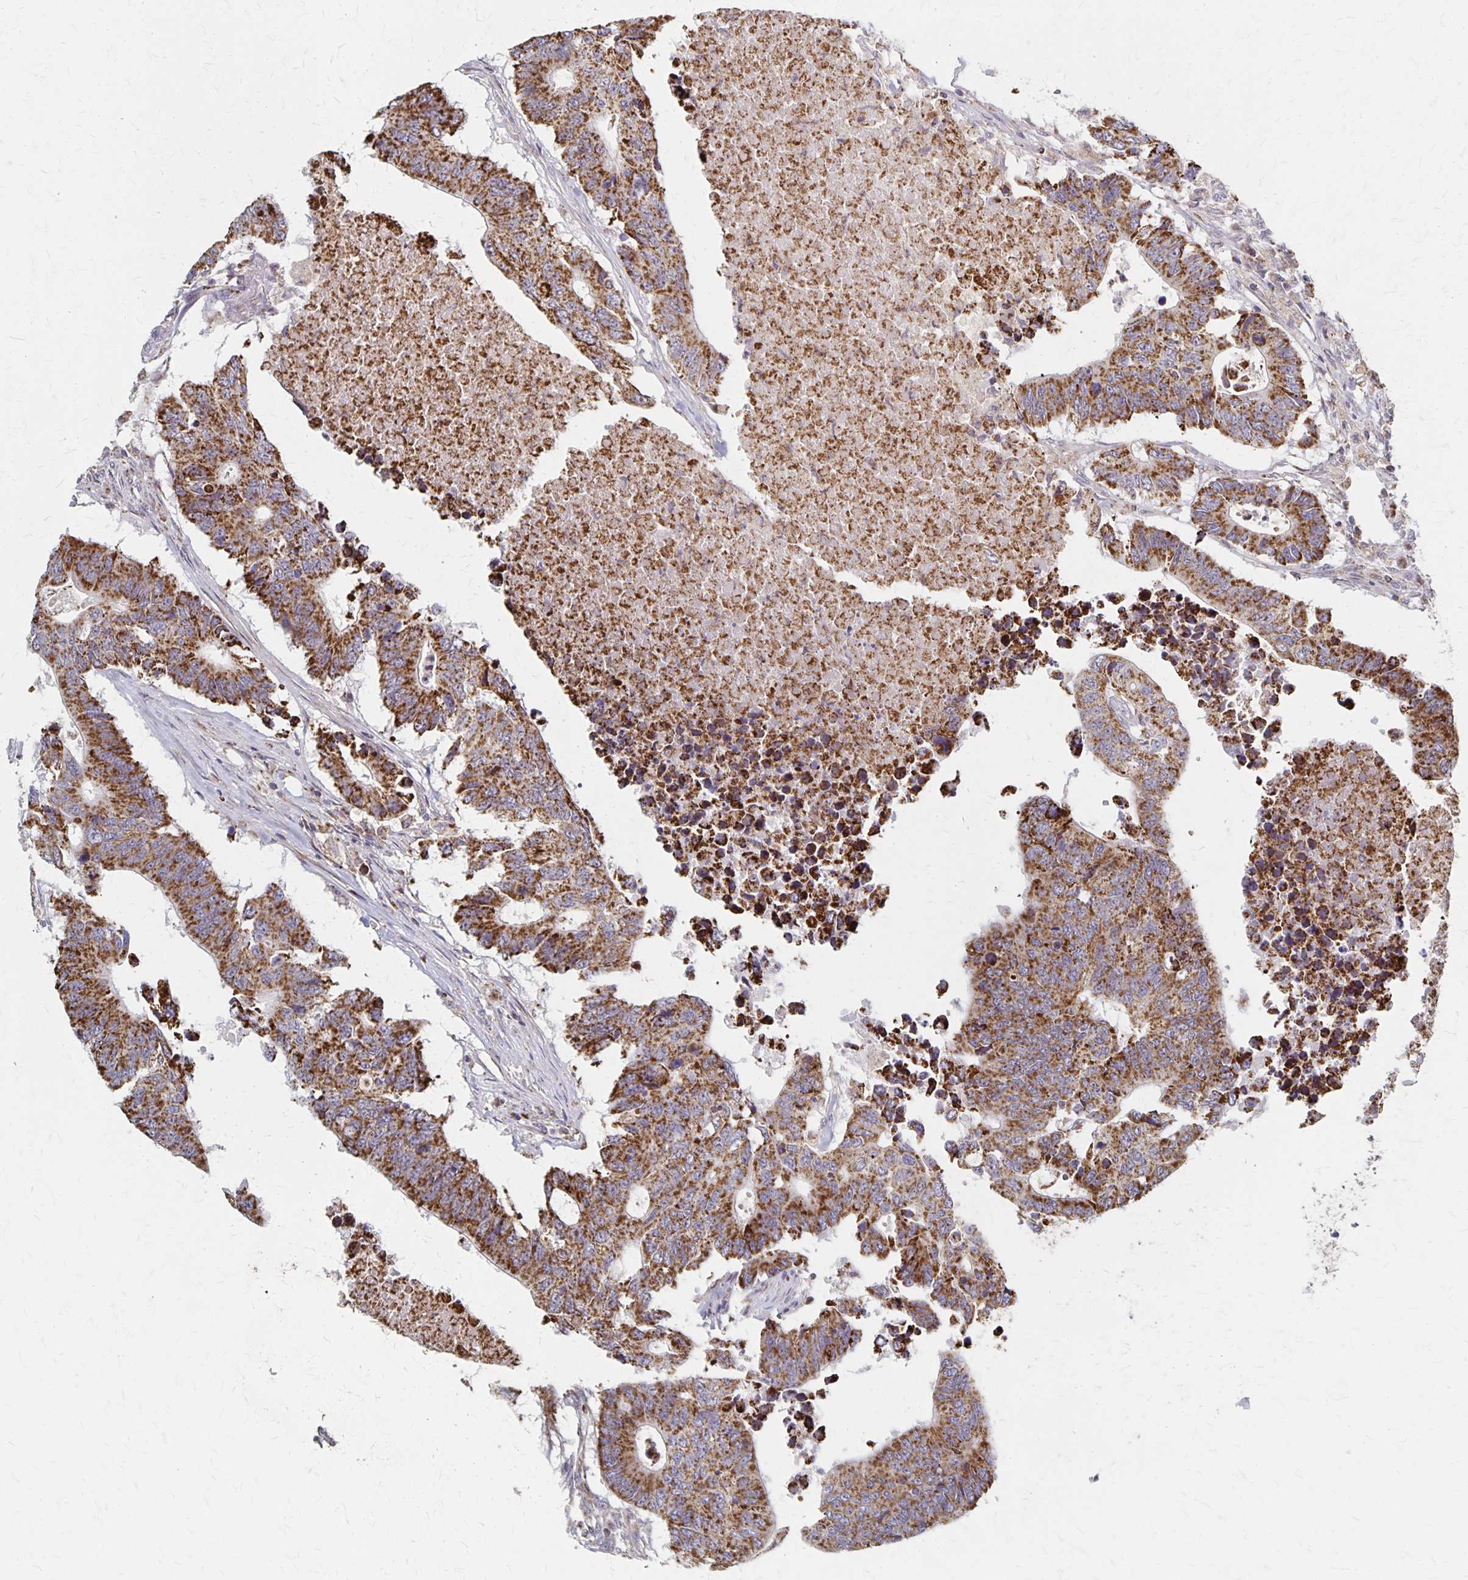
{"staining": {"intensity": "moderate", "quantity": ">75%", "location": "cytoplasmic/membranous"}, "tissue": "colorectal cancer", "cell_type": "Tumor cells", "image_type": "cancer", "snomed": [{"axis": "morphology", "description": "Adenocarcinoma, NOS"}, {"axis": "topography", "description": "Colon"}], "caption": "Immunohistochemistry (IHC) image of adenocarcinoma (colorectal) stained for a protein (brown), which demonstrates medium levels of moderate cytoplasmic/membranous expression in approximately >75% of tumor cells.", "gene": "DYRK4", "patient": {"sex": "male", "age": 71}}